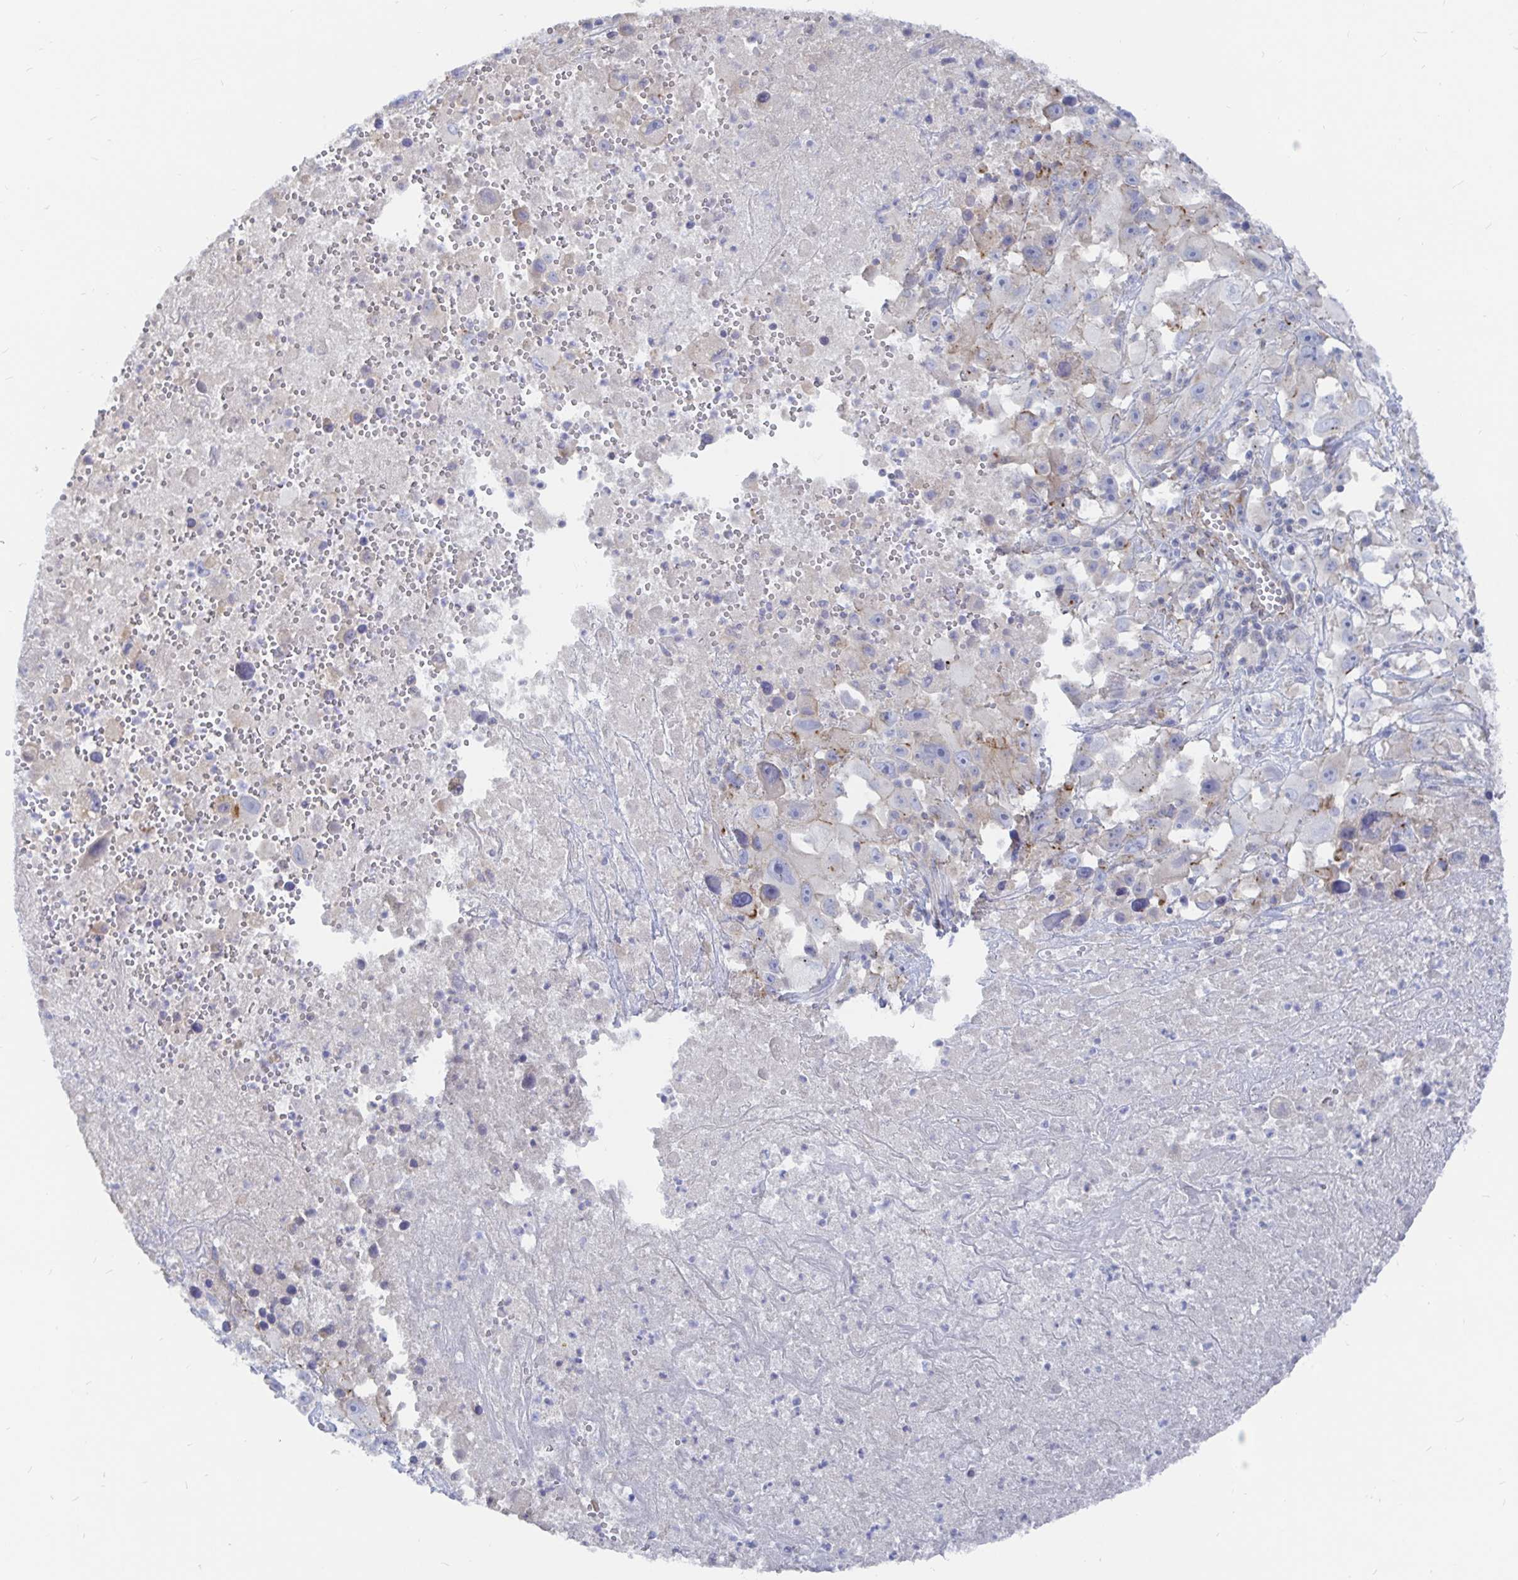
{"staining": {"intensity": "negative", "quantity": "none", "location": "none"}, "tissue": "melanoma", "cell_type": "Tumor cells", "image_type": "cancer", "snomed": [{"axis": "morphology", "description": "Malignant melanoma, Metastatic site"}, {"axis": "topography", "description": "Soft tissue"}], "caption": "Image shows no protein expression in tumor cells of malignant melanoma (metastatic site) tissue. The staining was performed using DAB (3,3'-diaminobenzidine) to visualize the protein expression in brown, while the nuclei were stained in blue with hematoxylin (Magnification: 20x).", "gene": "COX16", "patient": {"sex": "male", "age": 50}}